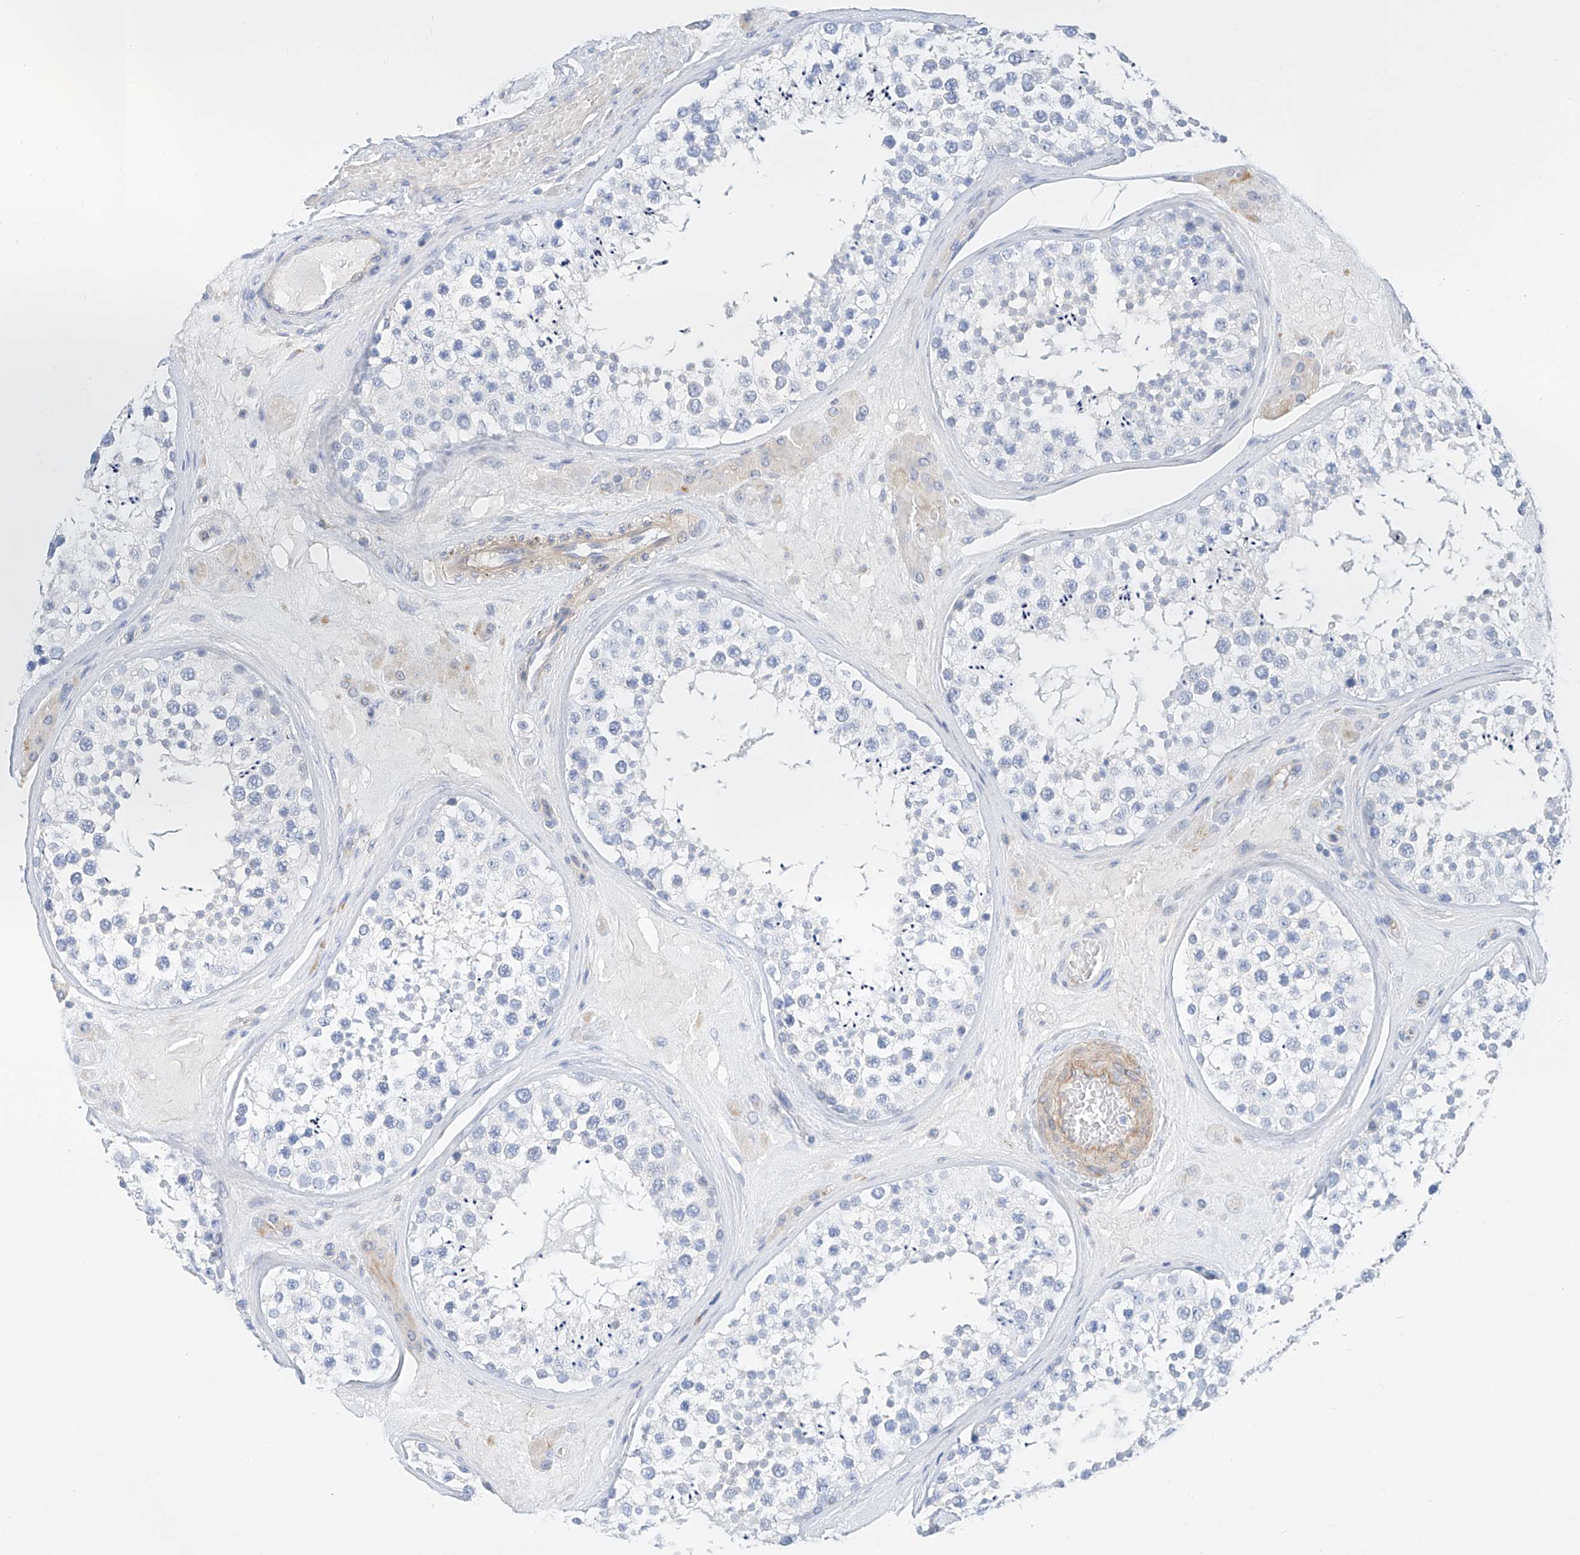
{"staining": {"intensity": "negative", "quantity": "none", "location": "none"}, "tissue": "testis", "cell_type": "Cells in seminiferous ducts", "image_type": "normal", "snomed": [{"axis": "morphology", "description": "Normal tissue, NOS"}, {"axis": "topography", "description": "Testis"}], "caption": "Human testis stained for a protein using immunohistochemistry (IHC) reveals no expression in cells in seminiferous ducts.", "gene": "SBSPON", "patient": {"sex": "male", "age": 46}}